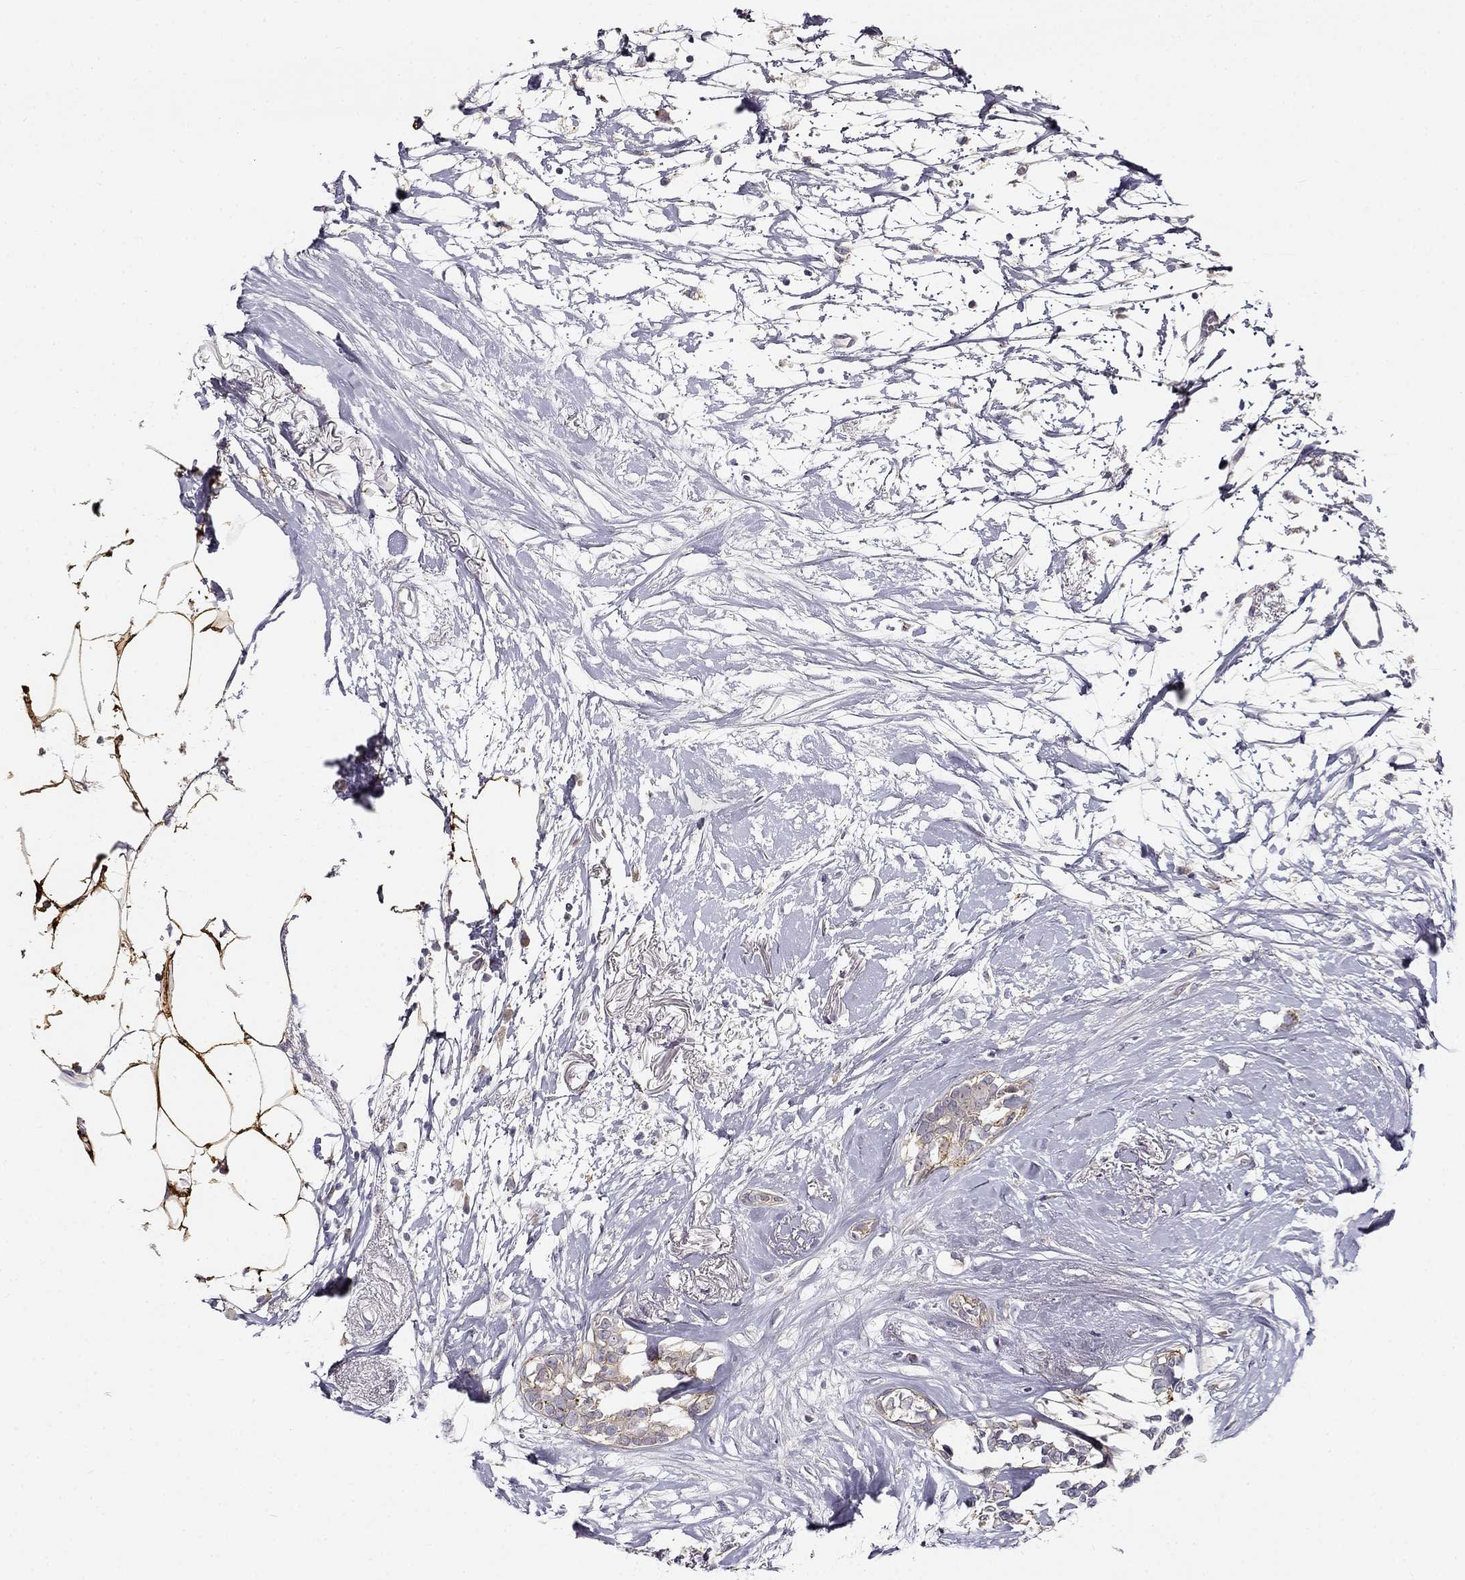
{"staining": {"intensity": "negative", "quantity": "none", "location": "none"}, "tissue": "breast cancer", "cell_type": "Tumor cells", "image_type": "cancer", "snomed": [{"axis": "morphology", "description": "Duct carcinoma"}, {"axis": "topography", "description": "Breast"}], "caption": "The image demonstrates no staining of tumor cells in infiltrating ductal carcinoma (breast). (Stains: DAB IHC with hematoxylin counter stain, Microscopy: brightfield microscopy at high magnification).", "gene": "CNR1", "patient": {"sex": "female", "age": 40}}